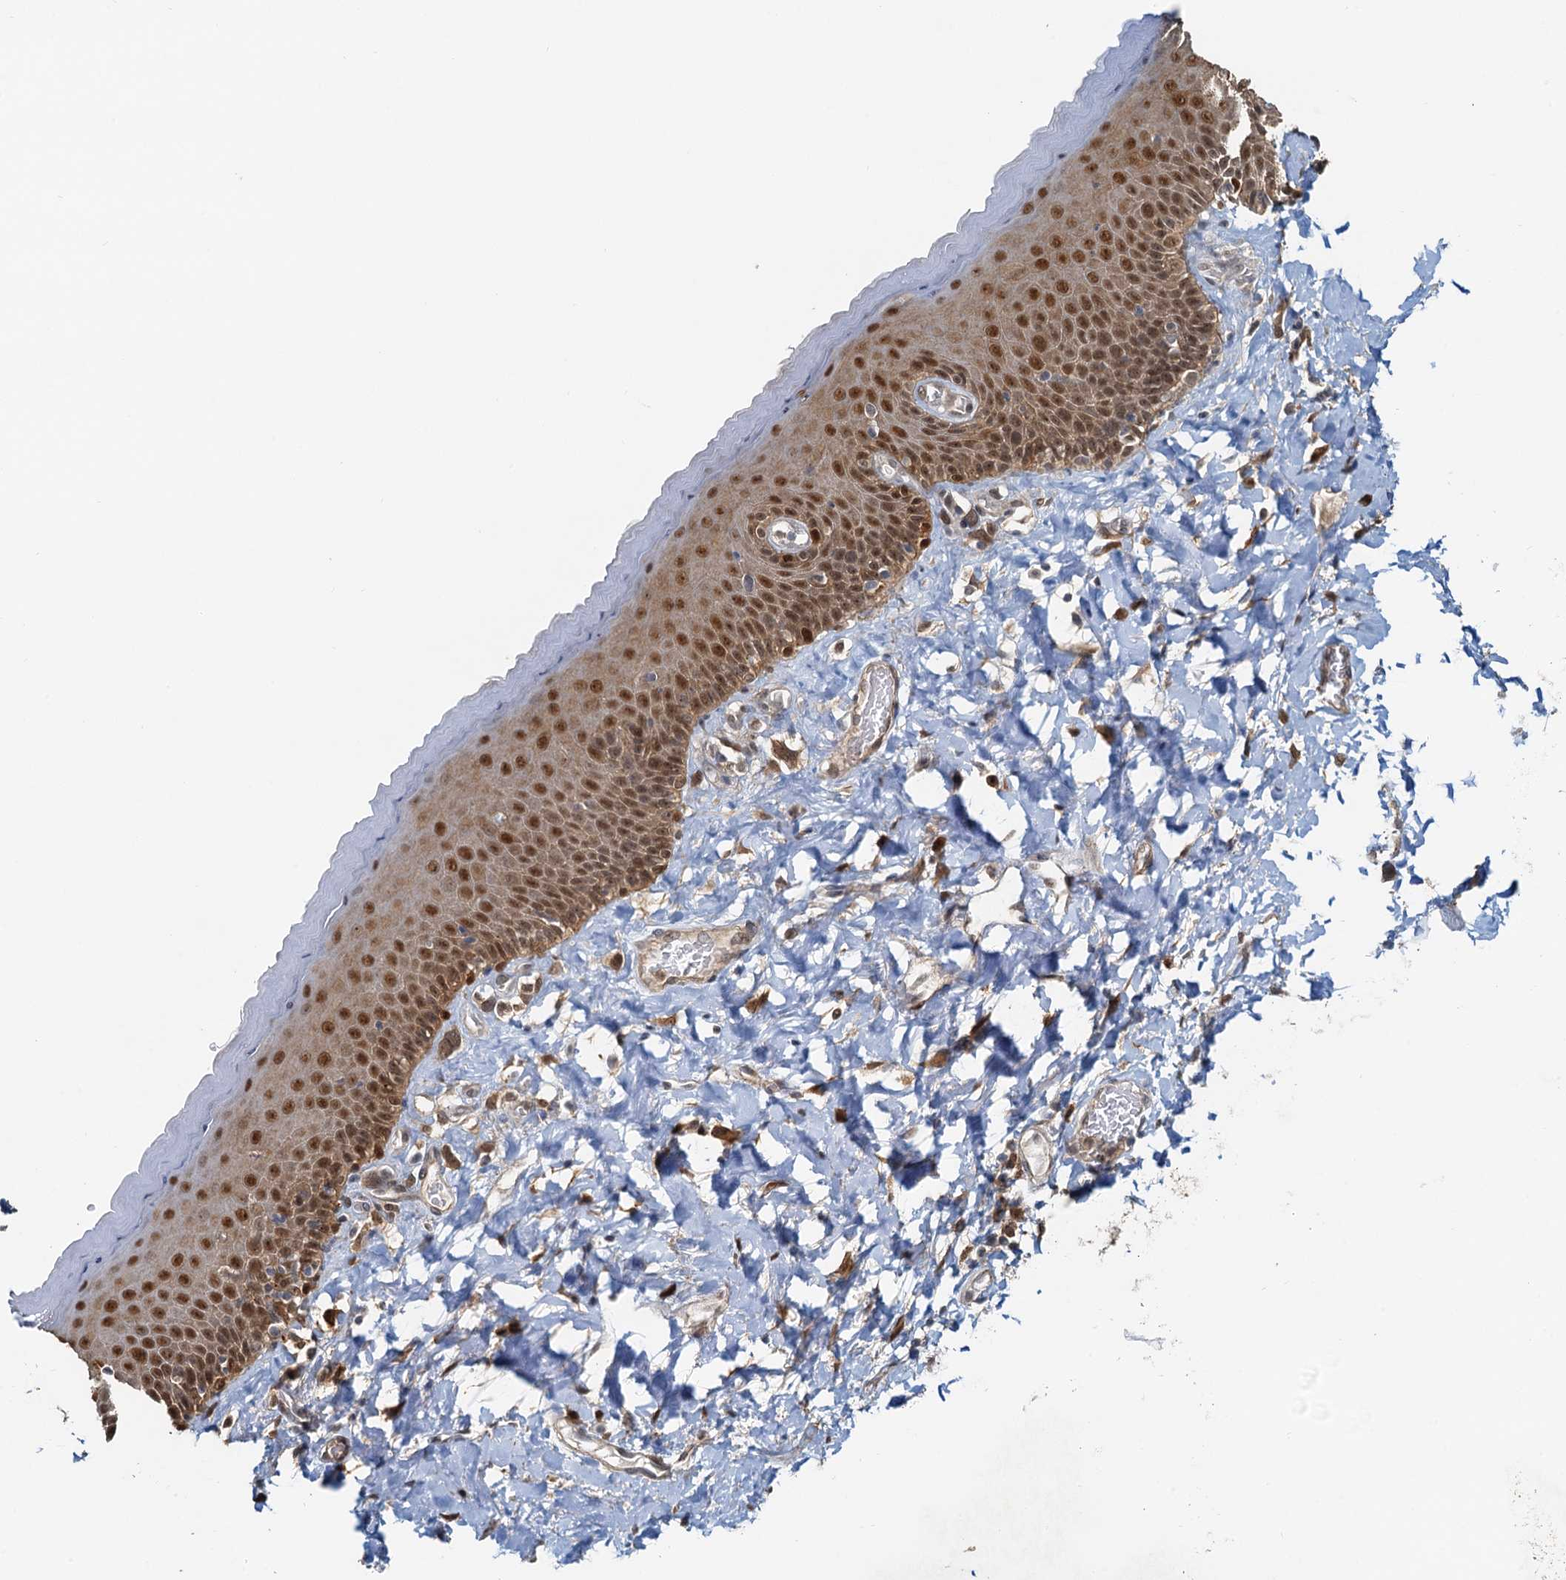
{"staining": {"intensity": "strong", "quantity": ">75%", "location": "cytoplasmic/membranous,nuclear"}, "tissue": "skin", "cell_type": "Epidermal cells", "image_type": "normal", "snomed": [{"axis": "morphology", "description": "Normal tissue, NOS"}, {"axis": "topography", "description": "Anal"}], "caption": "Human skin stained for a protein (brown) demonstrates strong cytoplasmic/membranous,nuclear positive staining in approximately >75% of epidermal cells.", "gene": "SPINDOC", "patient": {"sex": "male", "age": 69}}